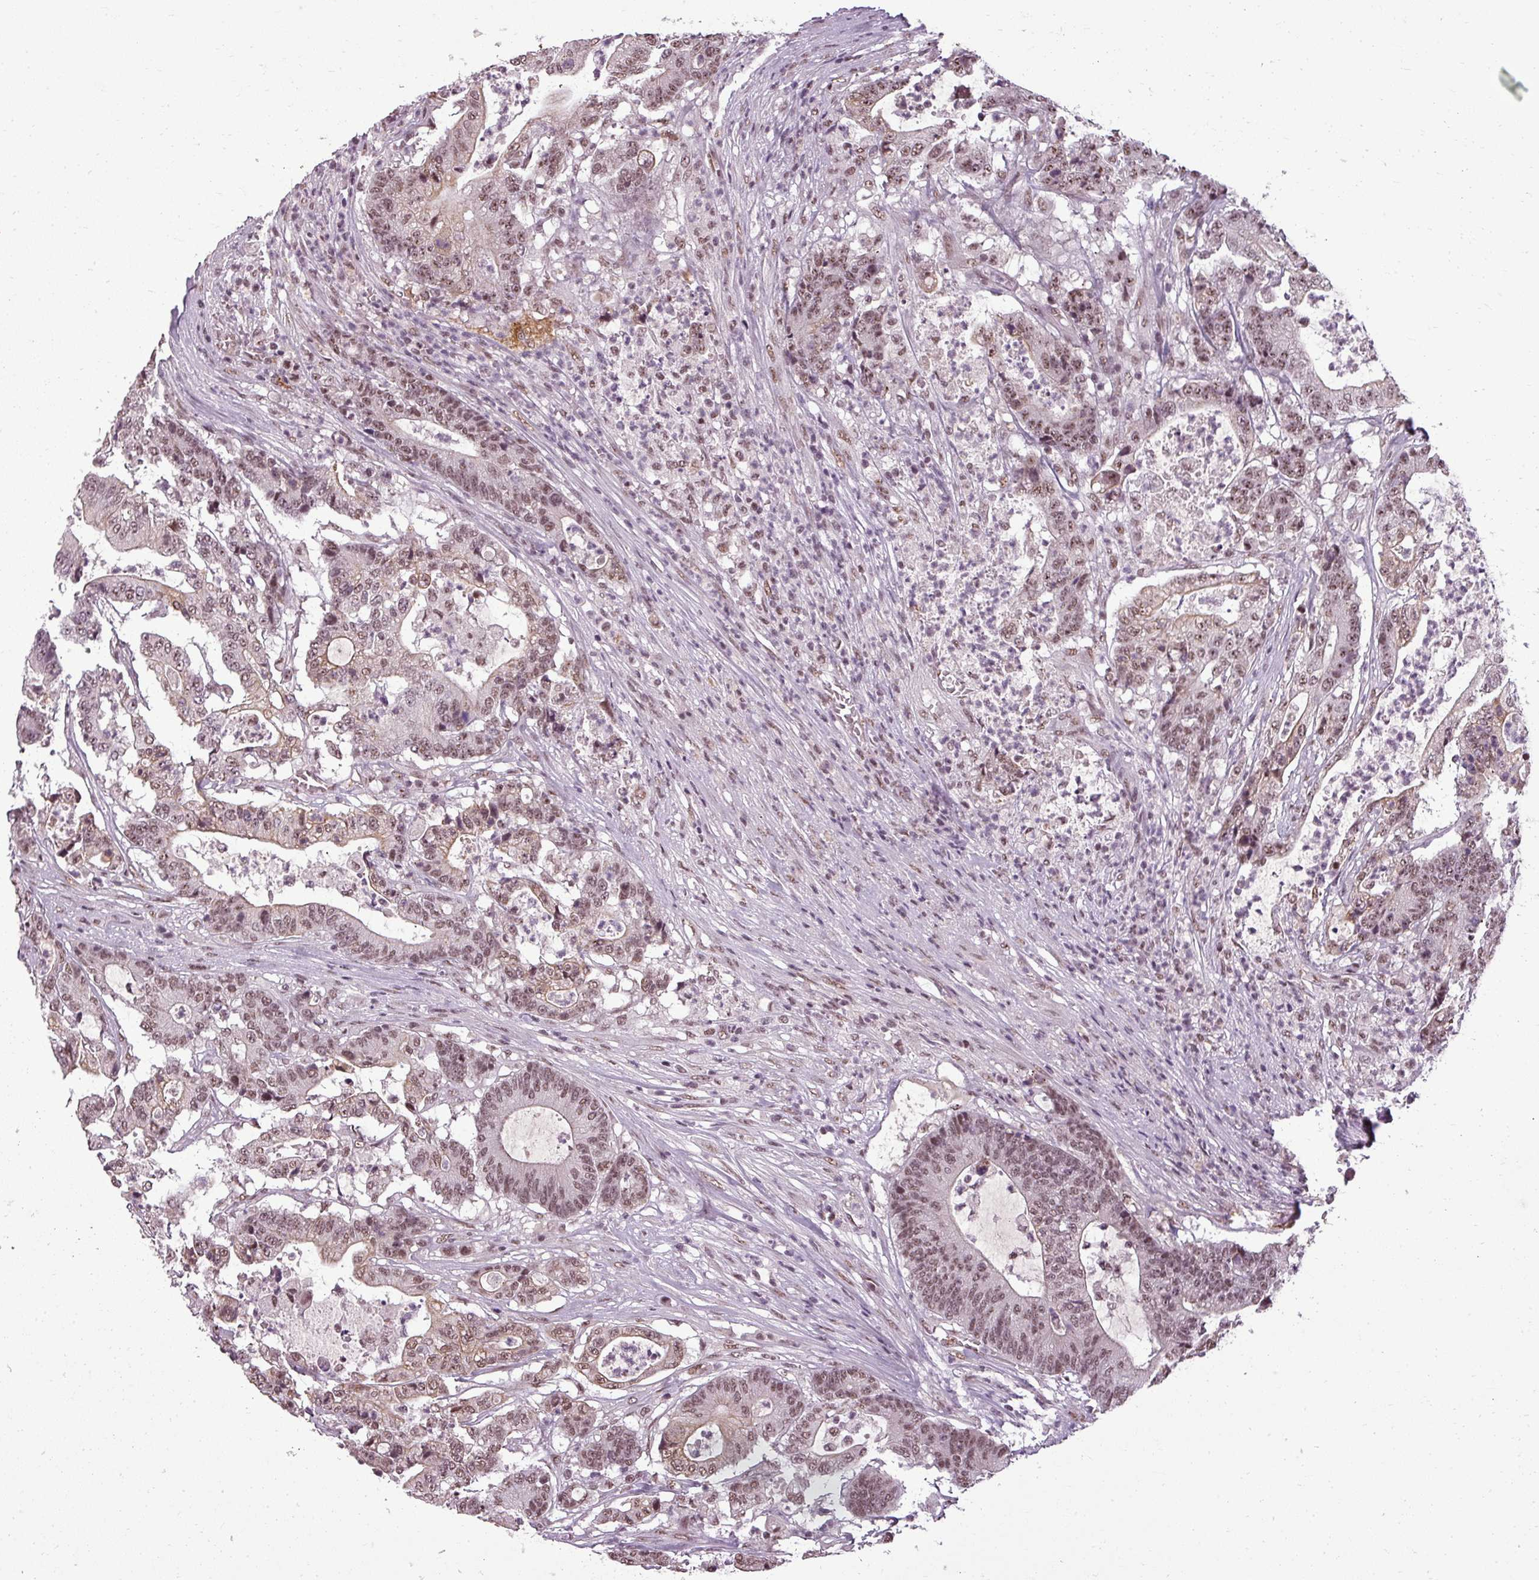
{"staining": {"intensity": "moderate", "quantity": ">75%", "location": "nuclear"}, "tissue": "colorectal cancer", "cell_type": "Tumor cells", "image_type": "cancer", "snomed": [{"axis": "morphology", "description": "Adenocarcinoma, NOS"}, {"axis": "topography", "description": "Colon"}], "caption": "Moderate nuclear positivity is identified in approximately >75% of tumor cells in colorectal adenocarcinoma. Ihc stains the protein of interest in brown and the nuclei are stained blue.", "gene": "BCAS3", "patient": {"sex": "female", "age": 84}}